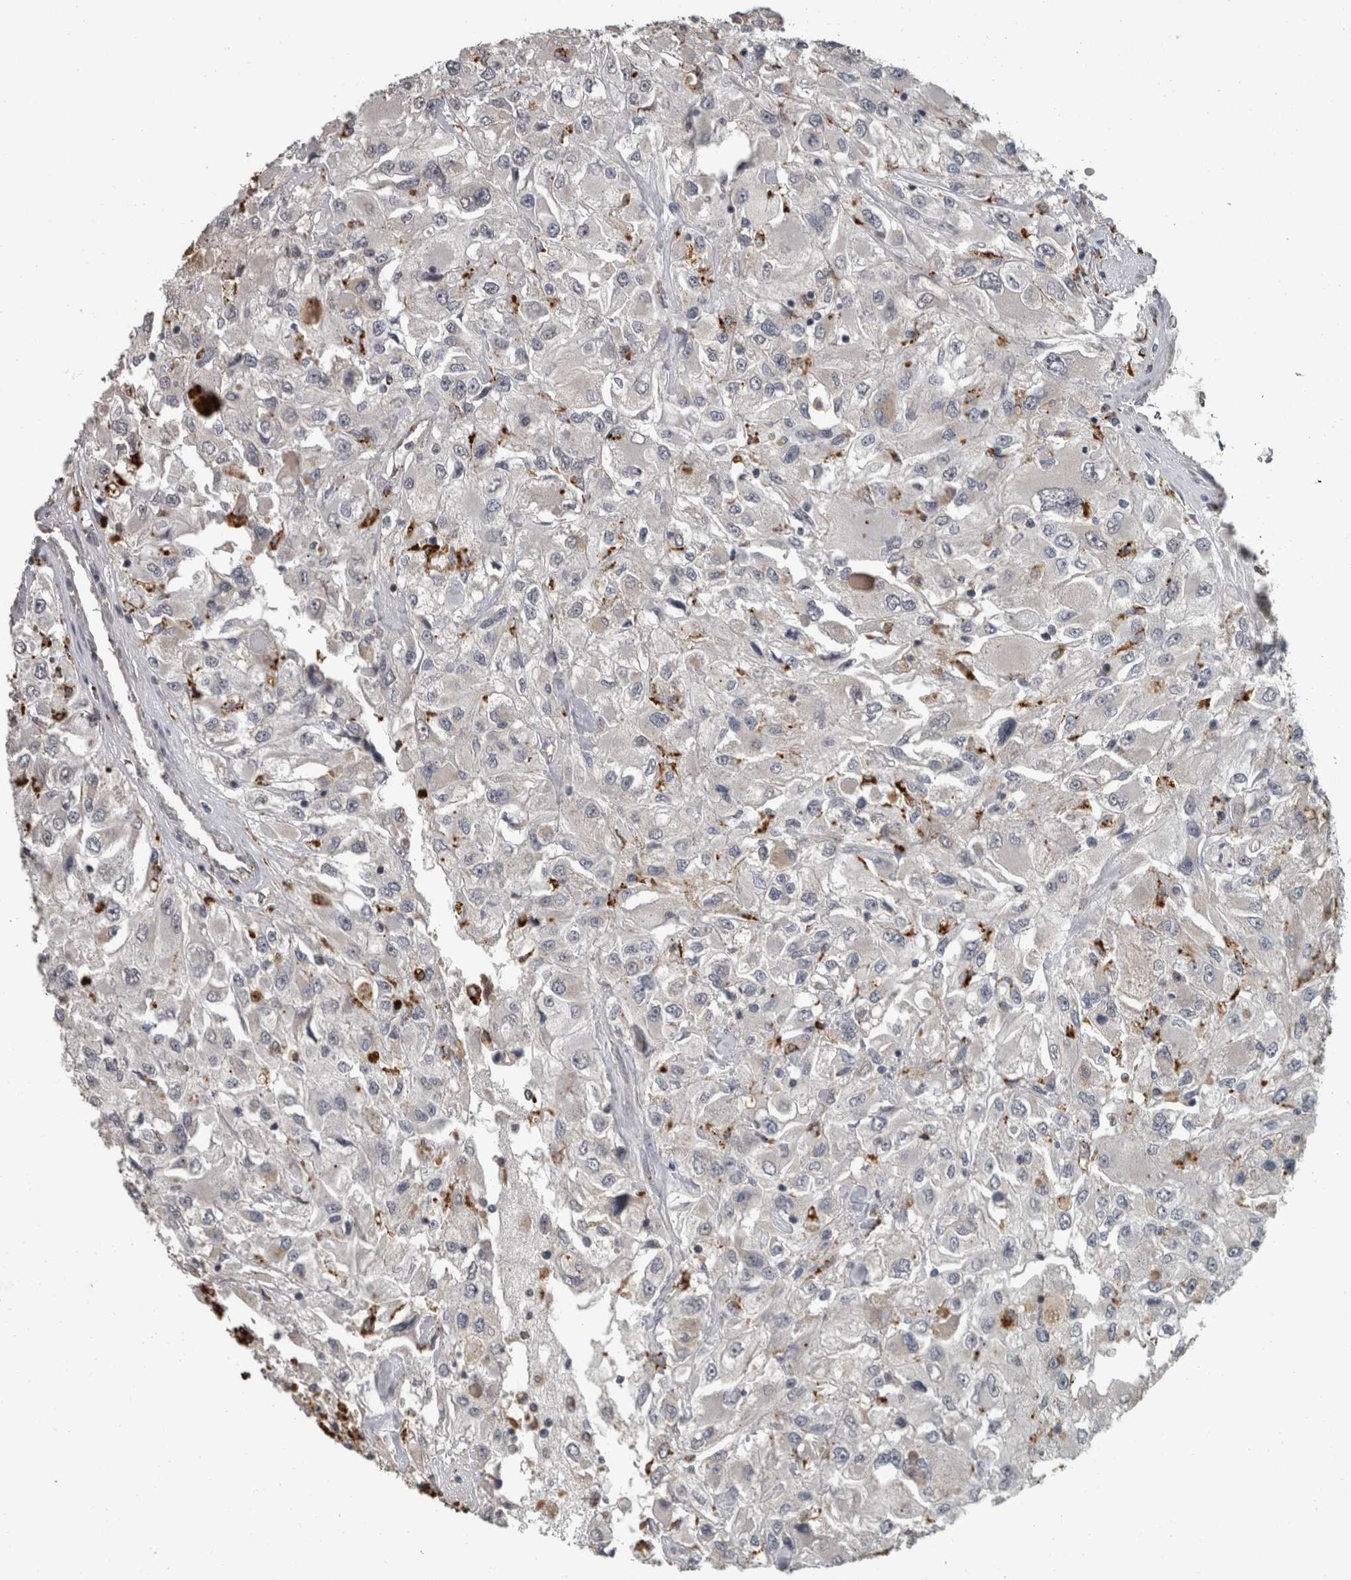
{"staining": {"intensity": "negative", "quantity": "none", "location": "none"}, "tissue": "renal cancer", "cell_type": "Tumor cells", "image_type": "cancer", "snomed": [{"axis": "morphology", "description": "Adenocarcinoma, NOS"}, {"axis": "topography", "description": "Kidney"}], "caption": "Immunohistochemistry of human renal cancer (adenocarcinoma) demonstrates no staining in tumor cells.", "gene": "NAAA", "patient": {"sex": "female", "age": 52}}